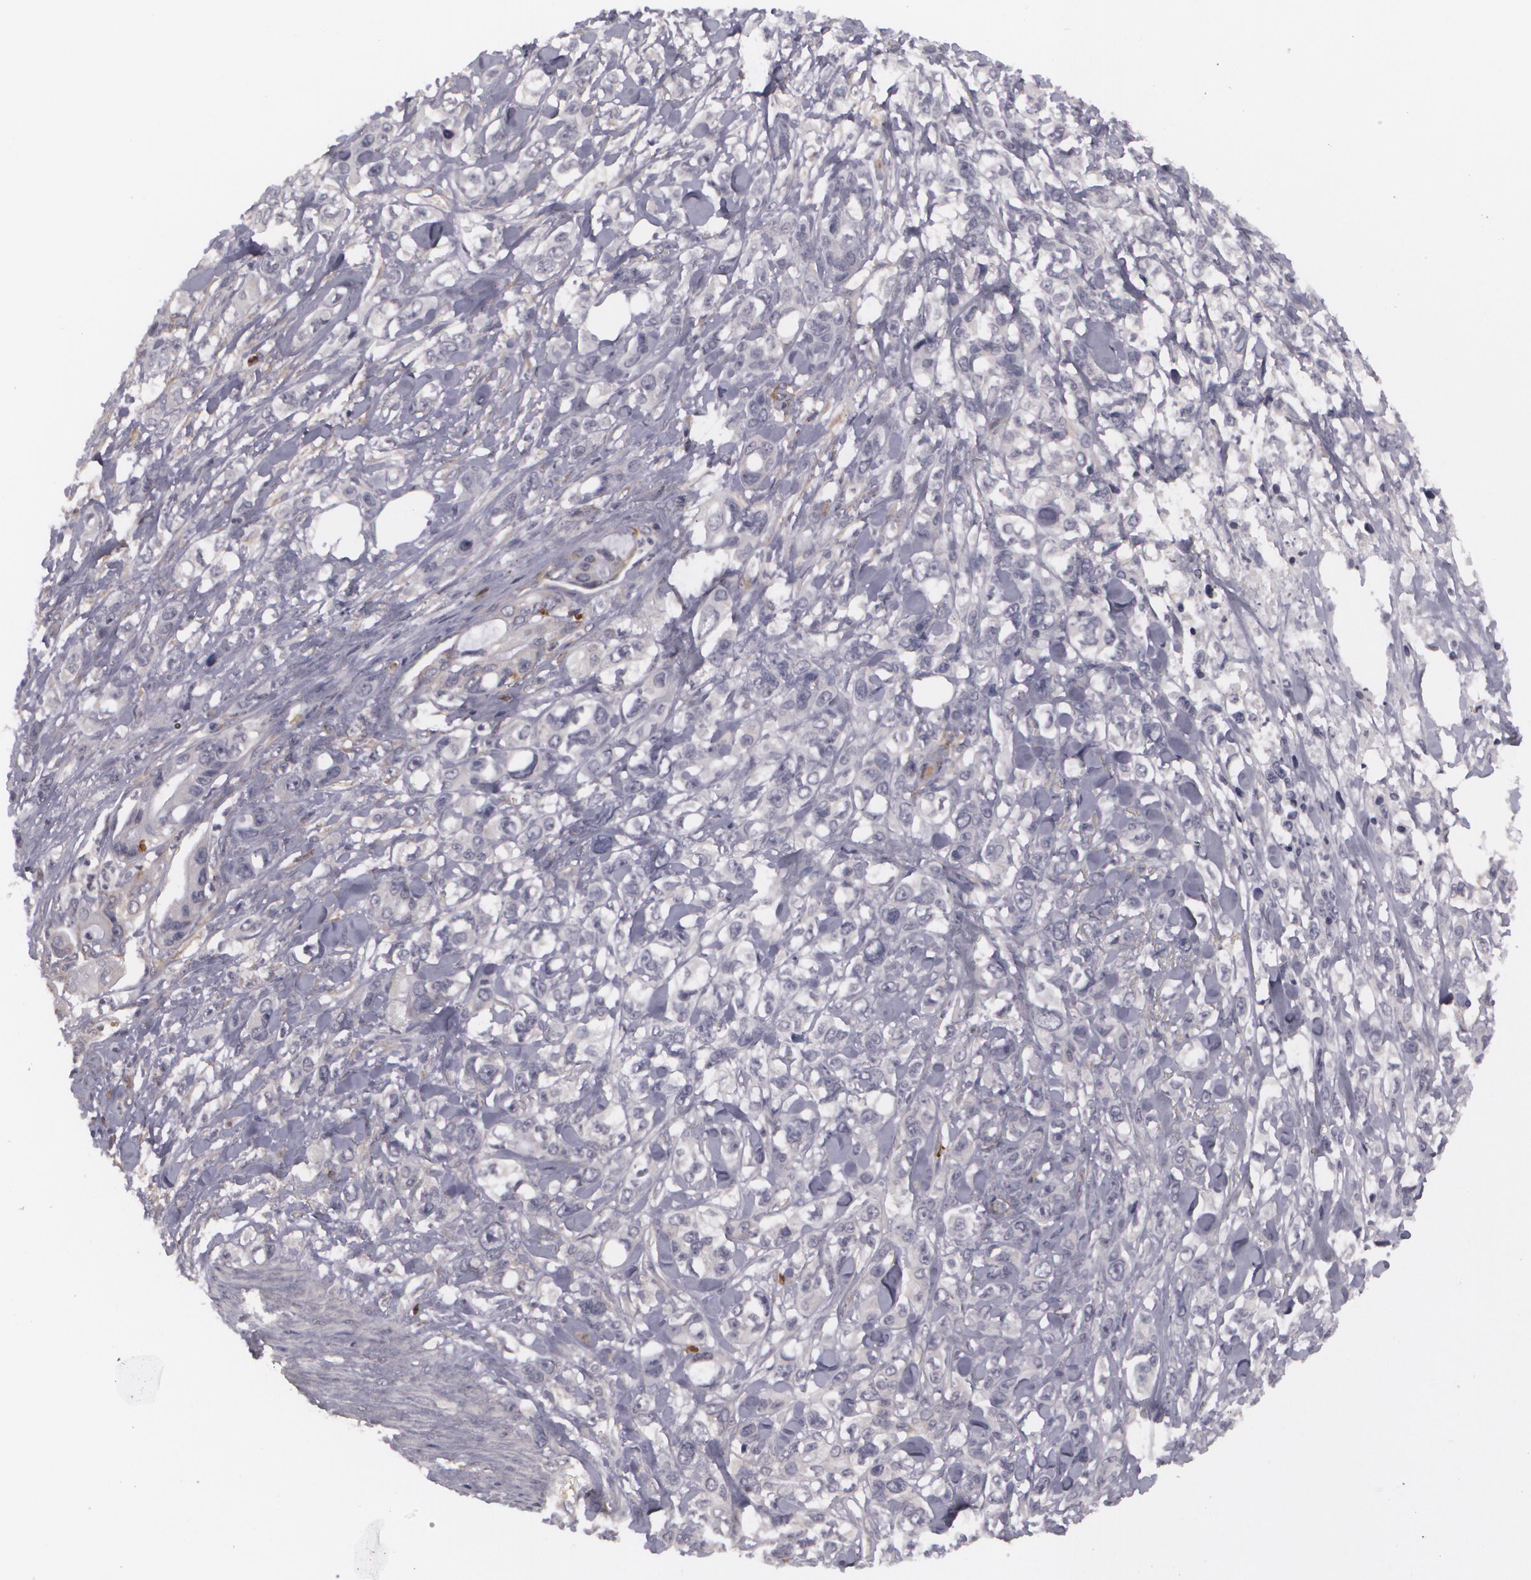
{"staining": {"intensity": "negative", "quantity": "none", "location": "none"}, "tissue": "stomach cancer", "cell_type": "Tumor cells", "image_type": "cancer", "snomed": [{"axis": "morphology", "description": "Adenocarcinoma, NOS"}, {"axis": "topography", "description": "Stomach, upper"}], "caption": "Immunohistochemical staining of adenocarcinoma (stomach) demonstrates no significant expression in tumor cells.", "gene": "BIN1", "patient": {"sex": "male", "age": 47}}